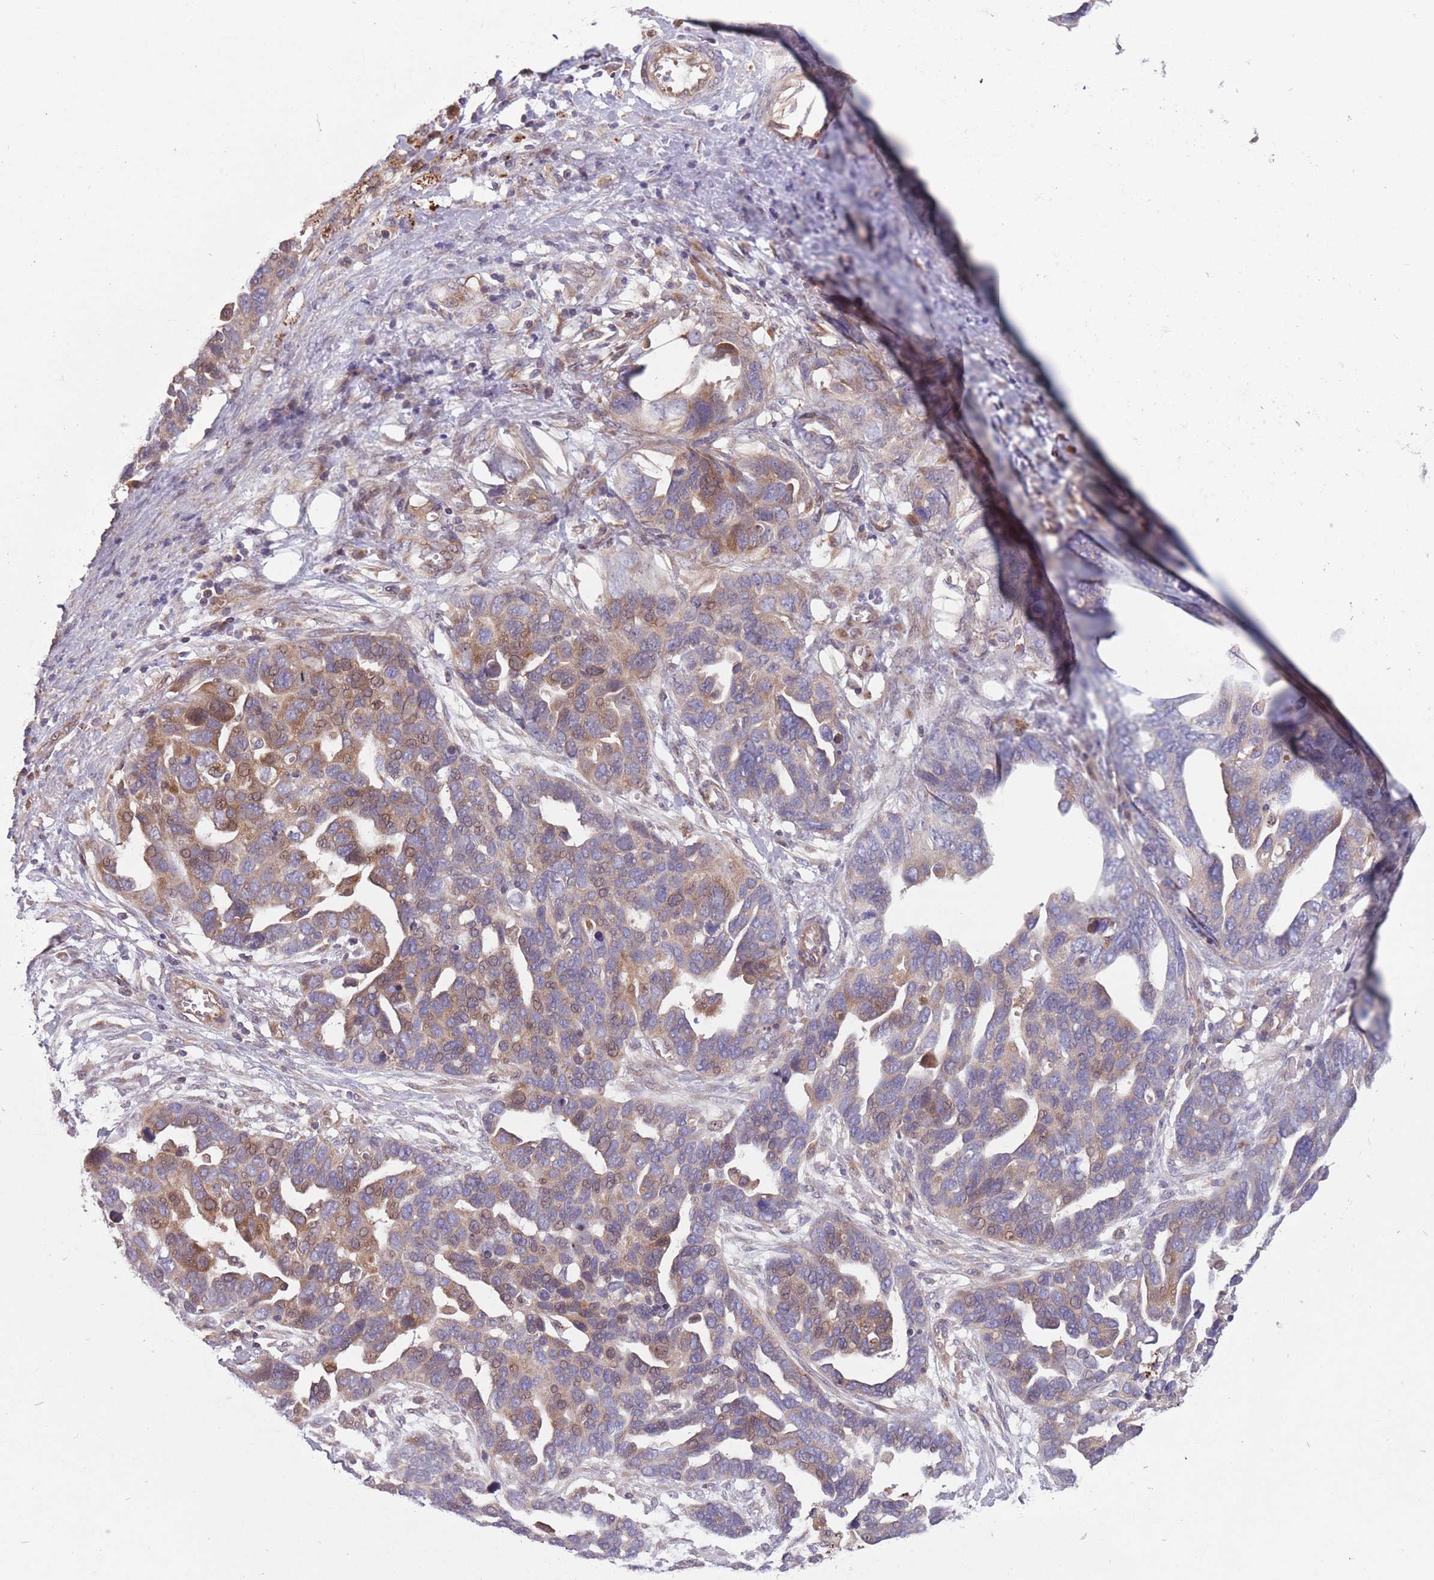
{"staining": {"intensity": "moderate", "quantity": "25%-75%", "location": "cytoplasmic/membranous"}, "tissue": "ovarian cancer", "cell_type": "Tumor cells", "image_type": "cancer", "snomed": [{"axis": "morphology", "description": "Cystadenocarcinoma, serous, NOS"}, {"axis": "topography", "description": "Ovary"}], "caption": "Immunohistochemical staining of ovarian cancer (serous cystadenocarcinoma) shows medium levels of moderate cytoplasmic/membranous protein staining in approximately 25%-75% of tumor cells. (DAB = brown stain, brightfield microscopy at high magnification).", "gene": "ITPKC", "patient": {"sex": "female", "age": 54}}